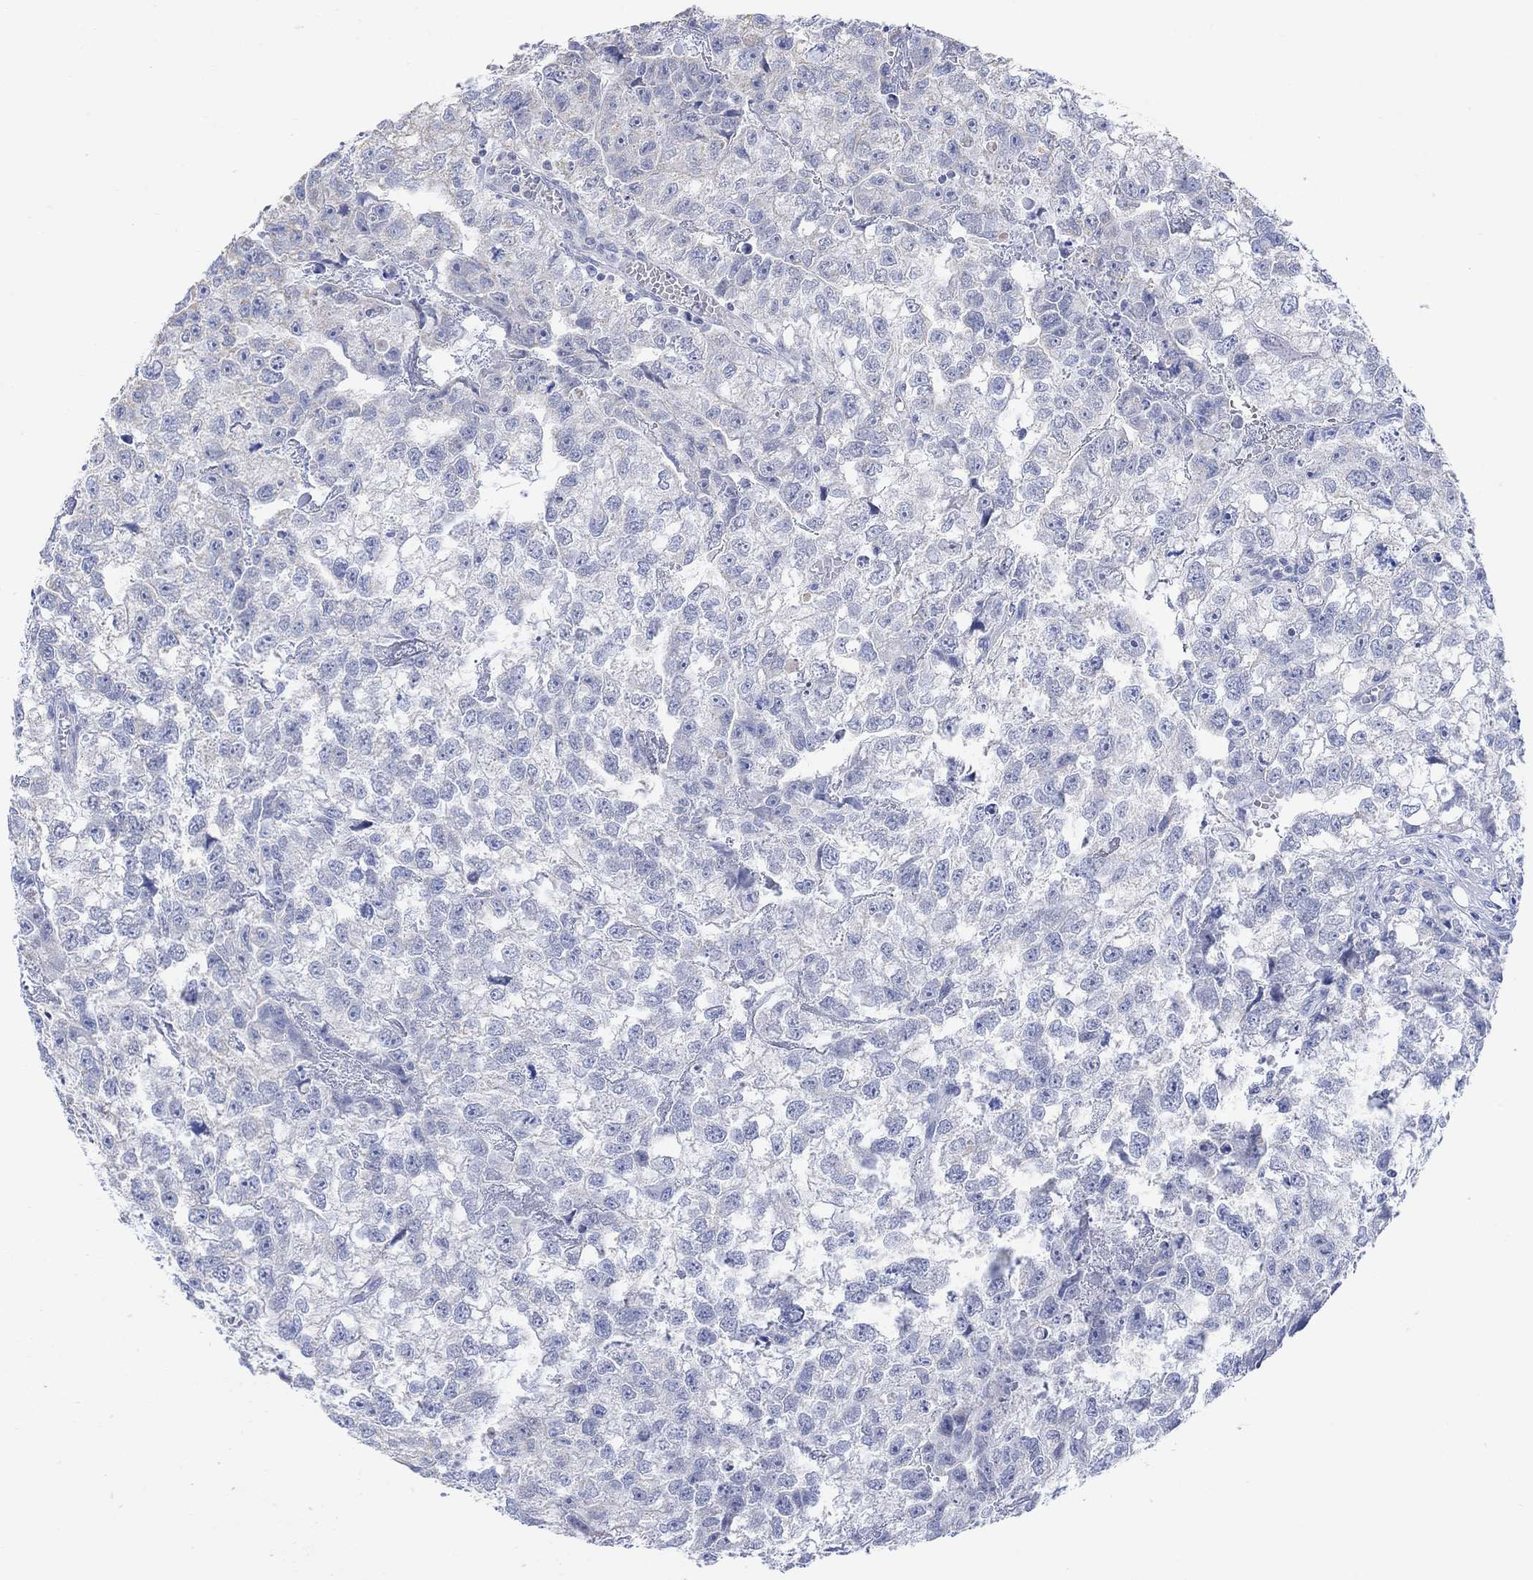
{"staining": {"intensity": "negative", "quantity": "none", "location": "none"}, "tissue": "testis cancer", "cell_type": "Tumor cells", "image_type": "cancer", "snomed": [{"axis": "morphology", "description": "Carcinoma, Embryonal, NOS"}, {"axis": "morphology", "description": "Teratoma, malignant, NOS"}, {"axis": "topography", "description": "Testis"}], "caption": "Human embryonal carcinoma (testis) stained for a protein using immunohistochemistry demonstrates no staining in tumor cells.", "gene": "SYT12", "patient": {"sex": "male", "age": 44}}